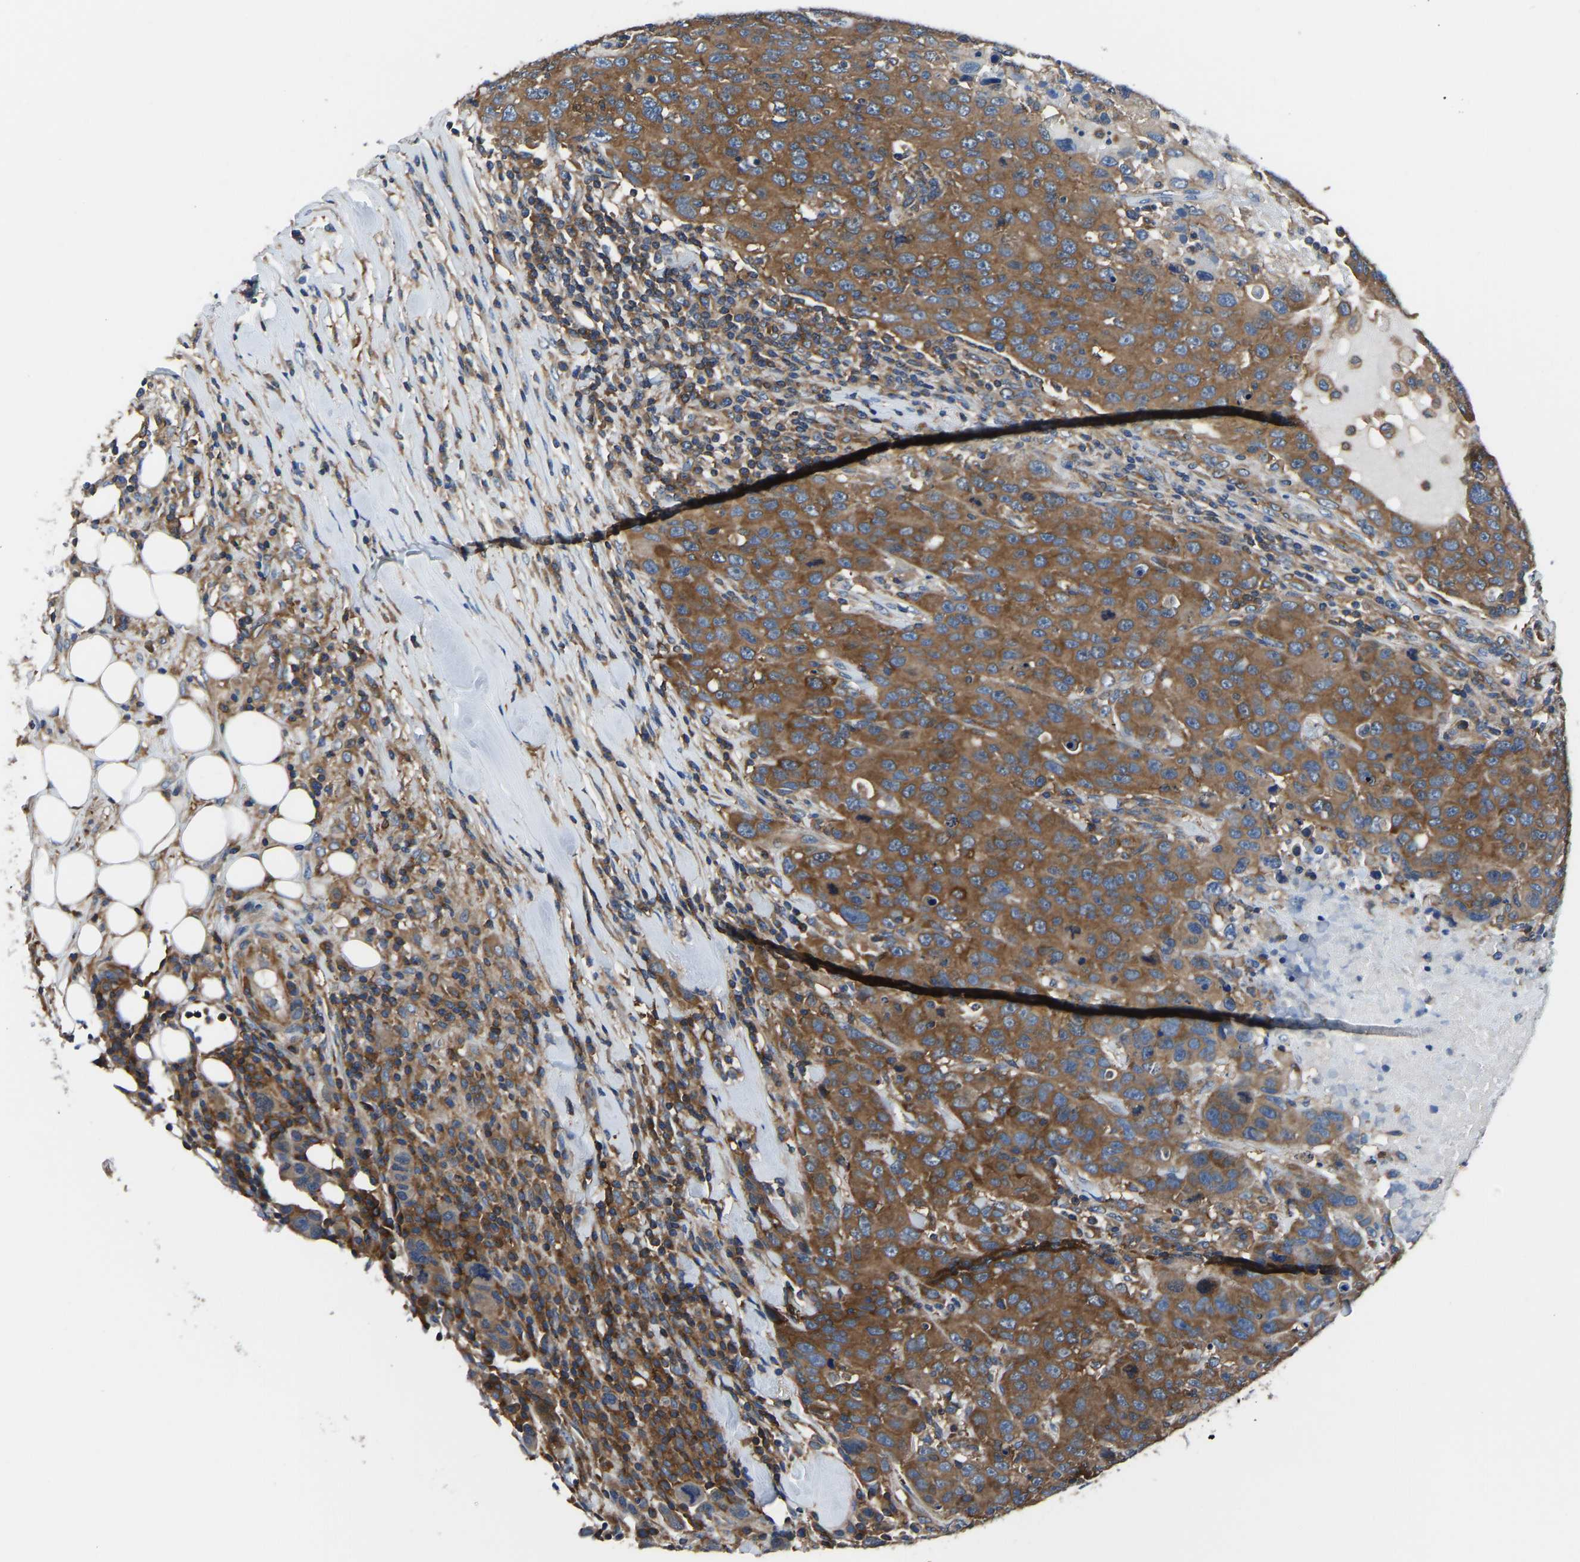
{"staining": {"intensity": "moderate", "quantity": ">75%", "location": "cytoplasmic/membranous"}, "tissue": "breast cancer", "cell_type": "Tumor cells", "image_type": "cancer", "snomed": [{"axis": "morphology", "description": "Duct carcinoma"}, {"axis": "topography", "description": "Breast"}], "caption": "An IHC micrograph of neoplastic tissue is shown. Protein staining in brown shows moderate cytoplasmic/membranous positivity in breast cancer (infiltrating ductal carcinoma) within tumor cells.", "gene": "PRKAR1A", "patient": {"sex": "female", "age": 37}}